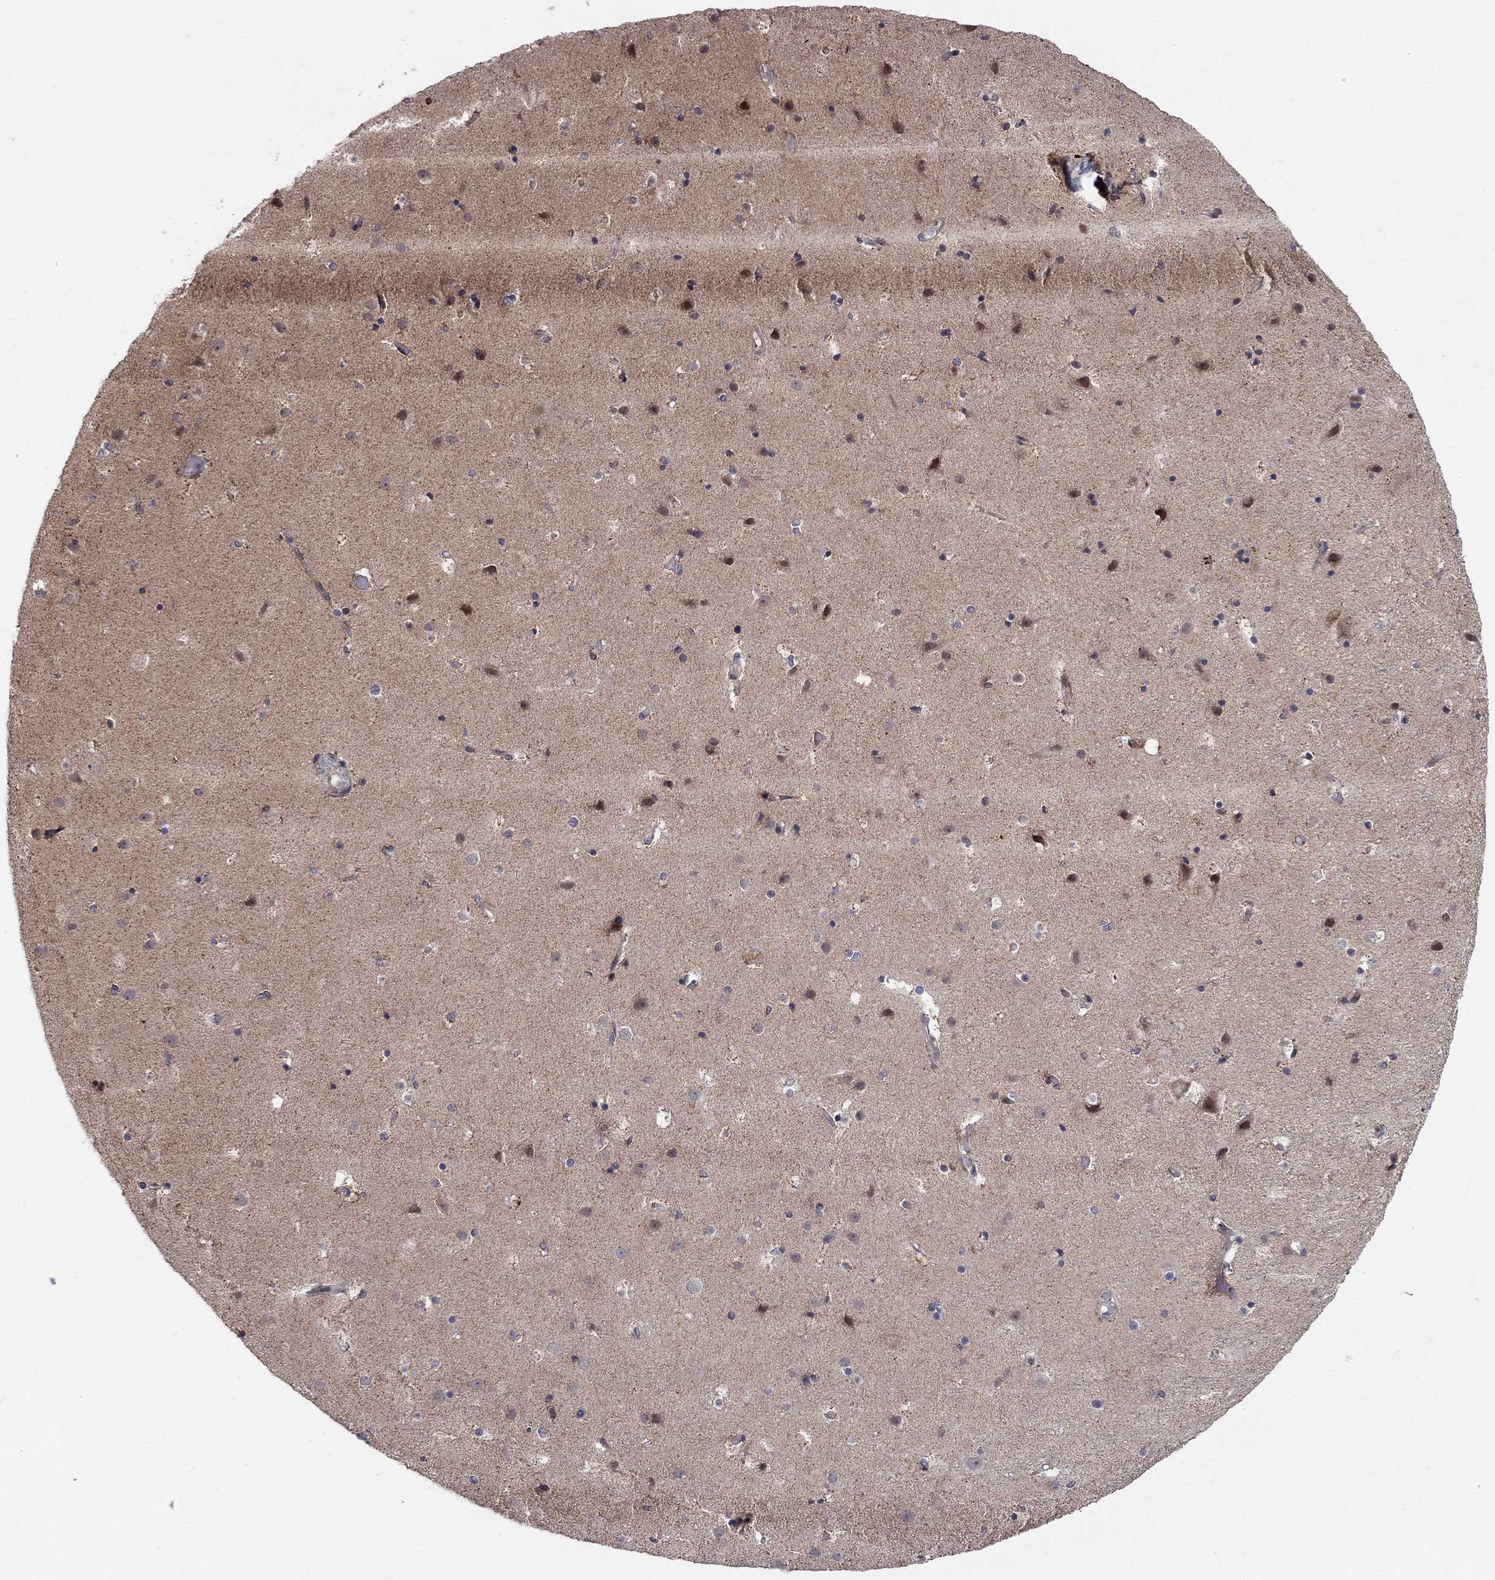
{"staining": {"intensity": "negative", "quantity": "none", "location": "none"}, "tissue": "cerebral cortex", "cell_type": "Endothelial cells", "image_type": "normal", "snomed": [{"axis": "morphology", "description": "Normal tissue, NOS"}, {"axis": "topography", "description": "Cerebral cortex"}], "caption": "Endothelial cells are negative for brown protein staining in normal cerebral cortex. (Stains: DAB immunohistochemistry with hematoxylin counter stain, Microscopy: brightfield microscopy at high magnification).", "gene": "WDR19", "patient": {"sex": "female", "age": 52}}